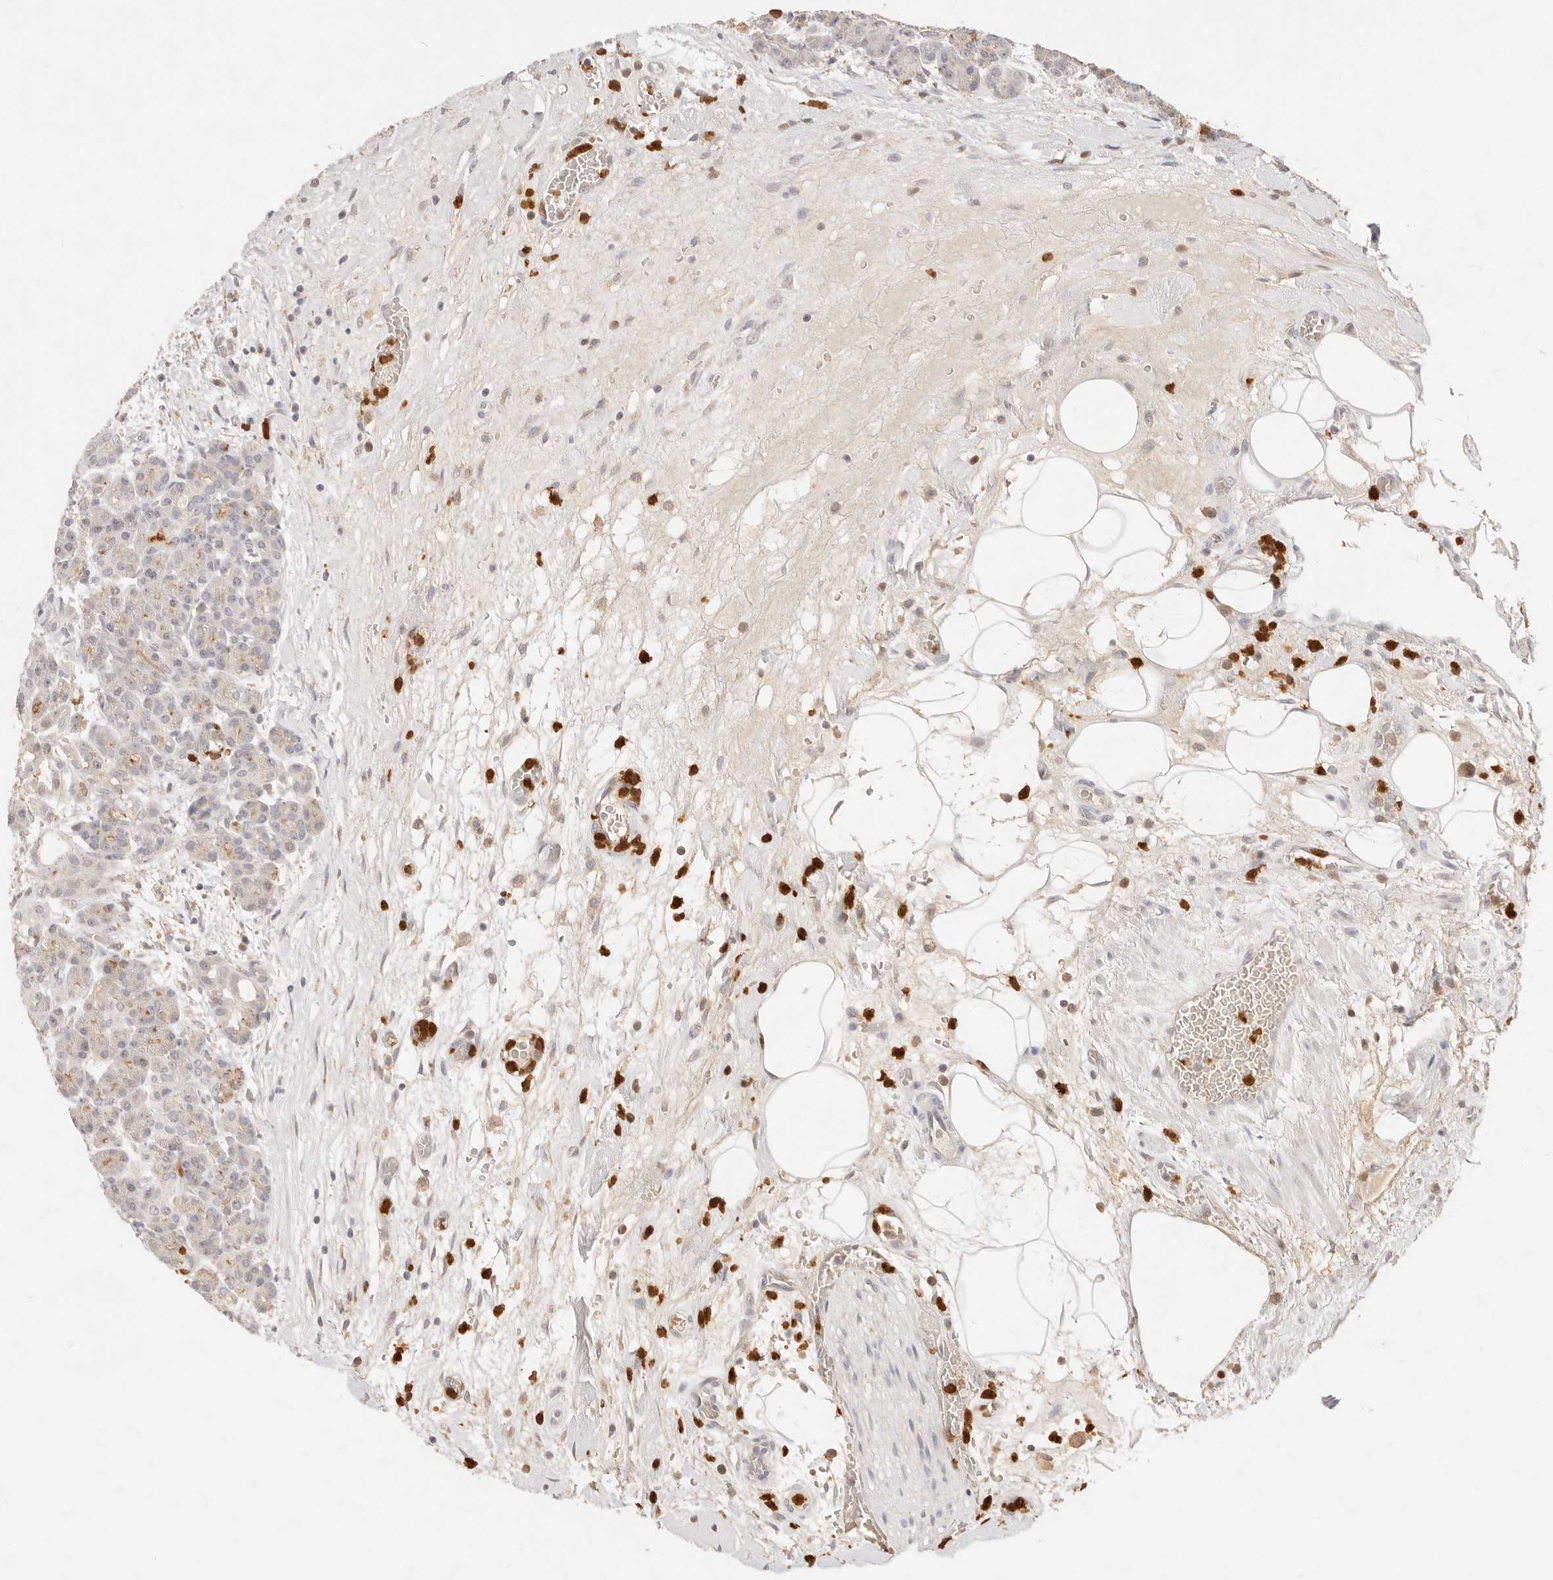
{"staining": {"intensity": "moderate", "quantity": "<25%", "location": "cytoplasmic/membranous"}, "tissue": "pancreas", "cell_type": "Exocrine glandular cells", "image_type": "normal", "snomed": [{"axis": "morphology", "description": "Normal tissue, NOS"}, {"axis": "topography", "description": "Pancreas"}], "caption": "Human pancreas stained for a protein (brown) displays moderate cytoplasmic/membranous positive expression in approximately <25% of exocrine glandular cells.", "gene": "TMTC2", "patient": {"sex": "male", "age": 63}}